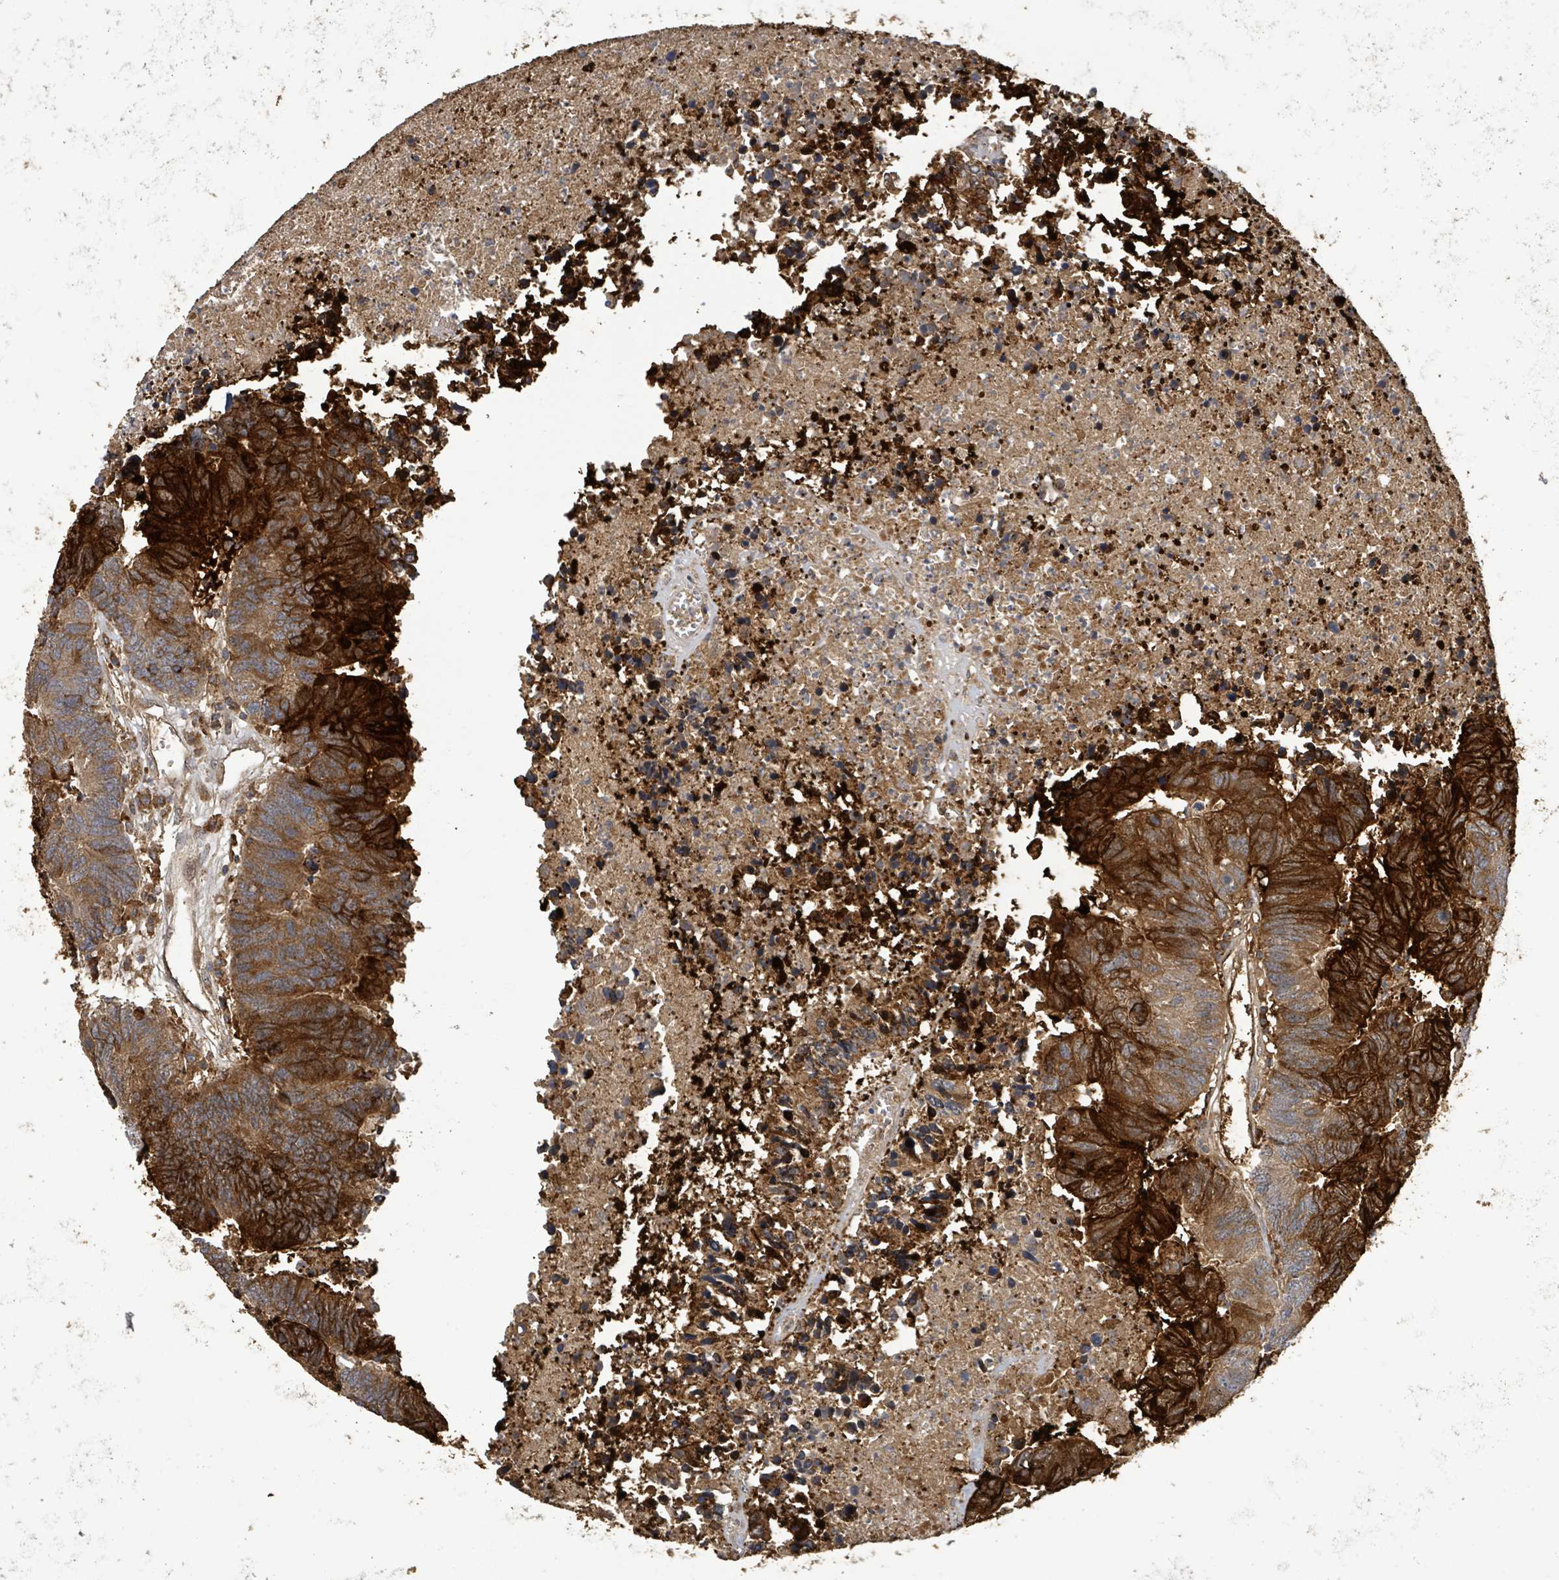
{"staining": {"intensity": "strong", "quantity": ">75%", "location": "cytoplasmic/membranous"}, "tissue": "colorectal cancer", "cell_type": "Tumor cells", "image_type": "cancer", "snomed": [{"axis": "morphology", "description": "Adenocarcinoma, NOS"}, {"axis": "topography", "description": "Colon"}], "caption": "Tumor cells reveal strong cytoplasmic/membranous expression in approximately >75% of cells in colorectal adenocarcinoma.", "gene": "STARD4", "patient": {"sex": "female", "age": 48}}